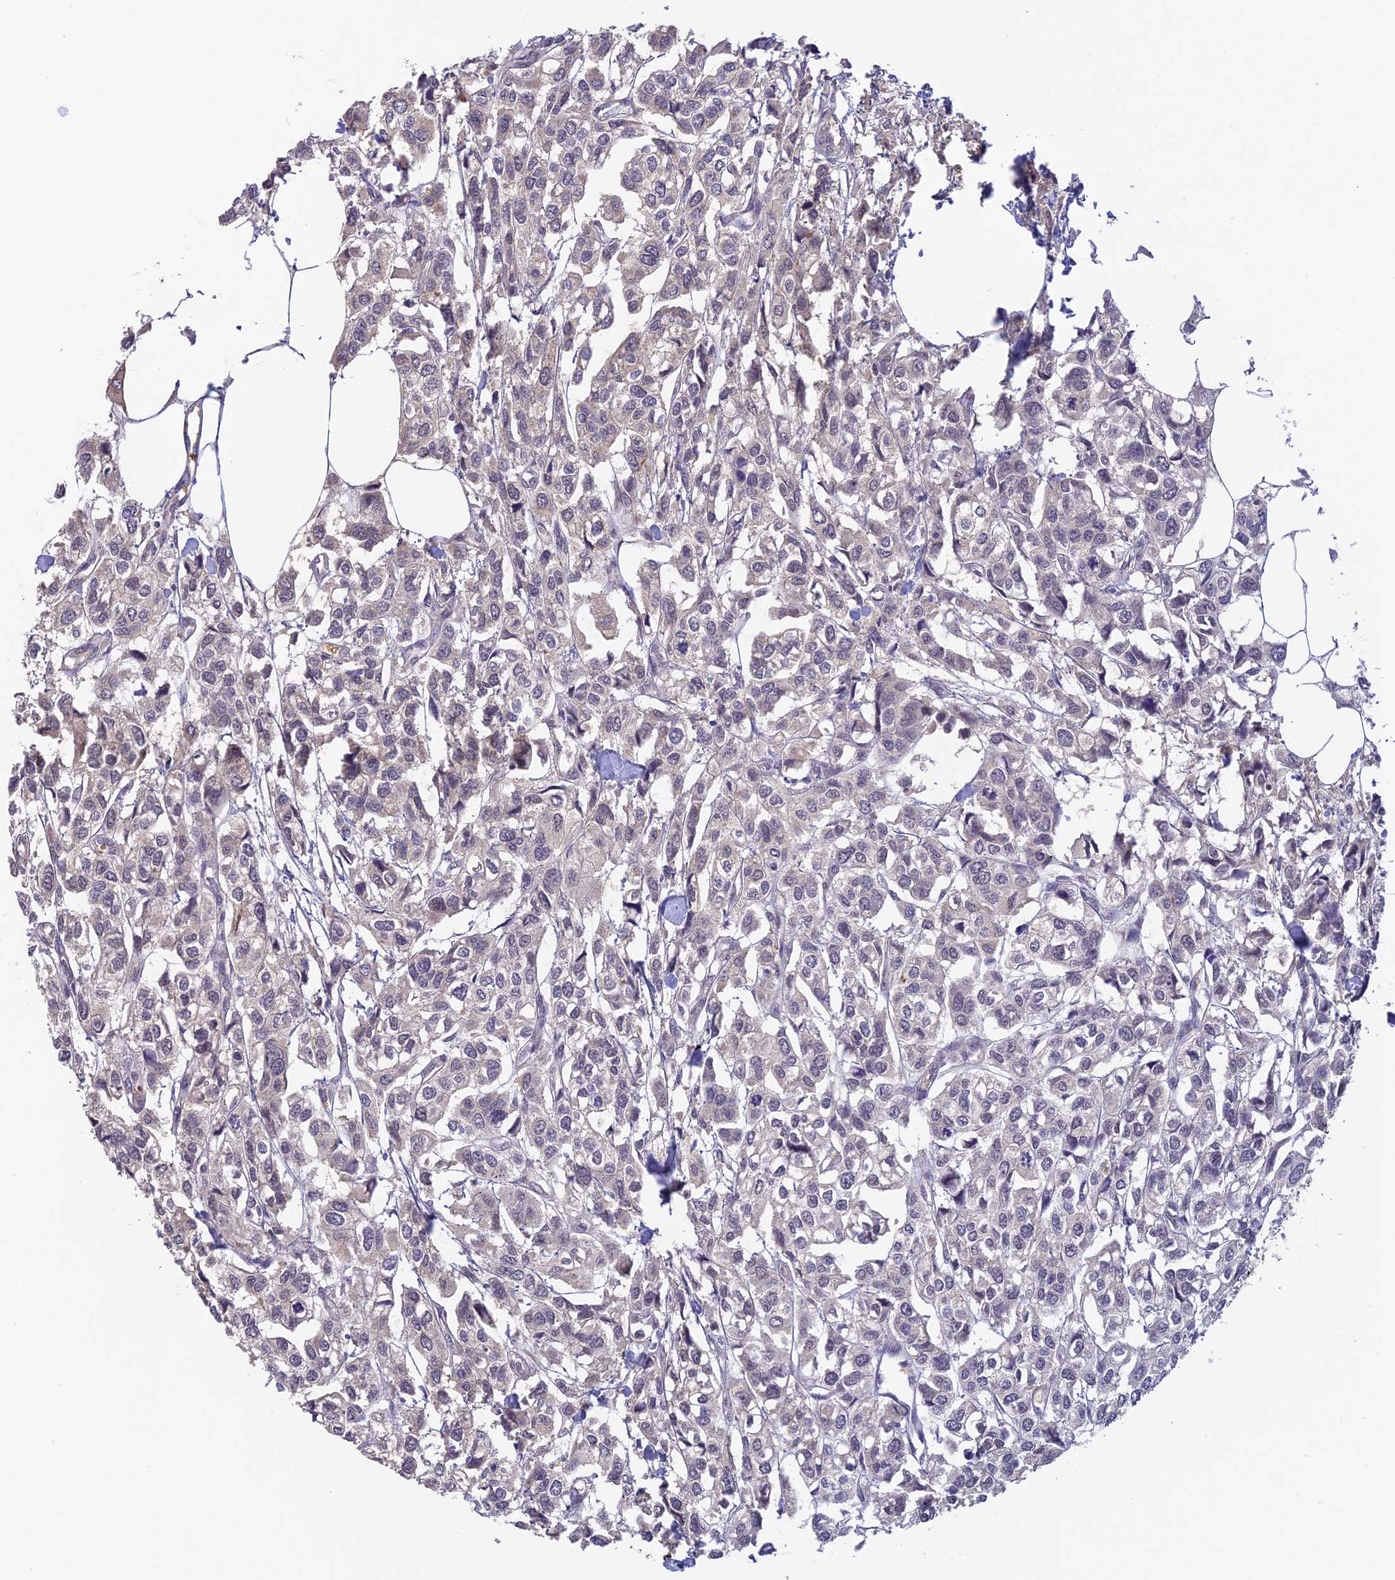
{"staining": {"intensity": "negative", "quantity": "none", "location": "none"}, "tissue": "urothelial cancer", "cell_type": "Tumor cells", "image_type": "cancer", "snomed": [{"axis": "morphology", "description": "Urothelial carcinoma, High grade"}, {"axis": "topography", "description": "Urinary bladder"}], "caption": "Immunohistochemistry (IHC) micrograph of human high-grade urothelial carcinoma stained for a protein (brown), which exhibits no expression in tumor cells.", "gene": "ZNF436", "patient": {"sex": "male", "age": 67}}